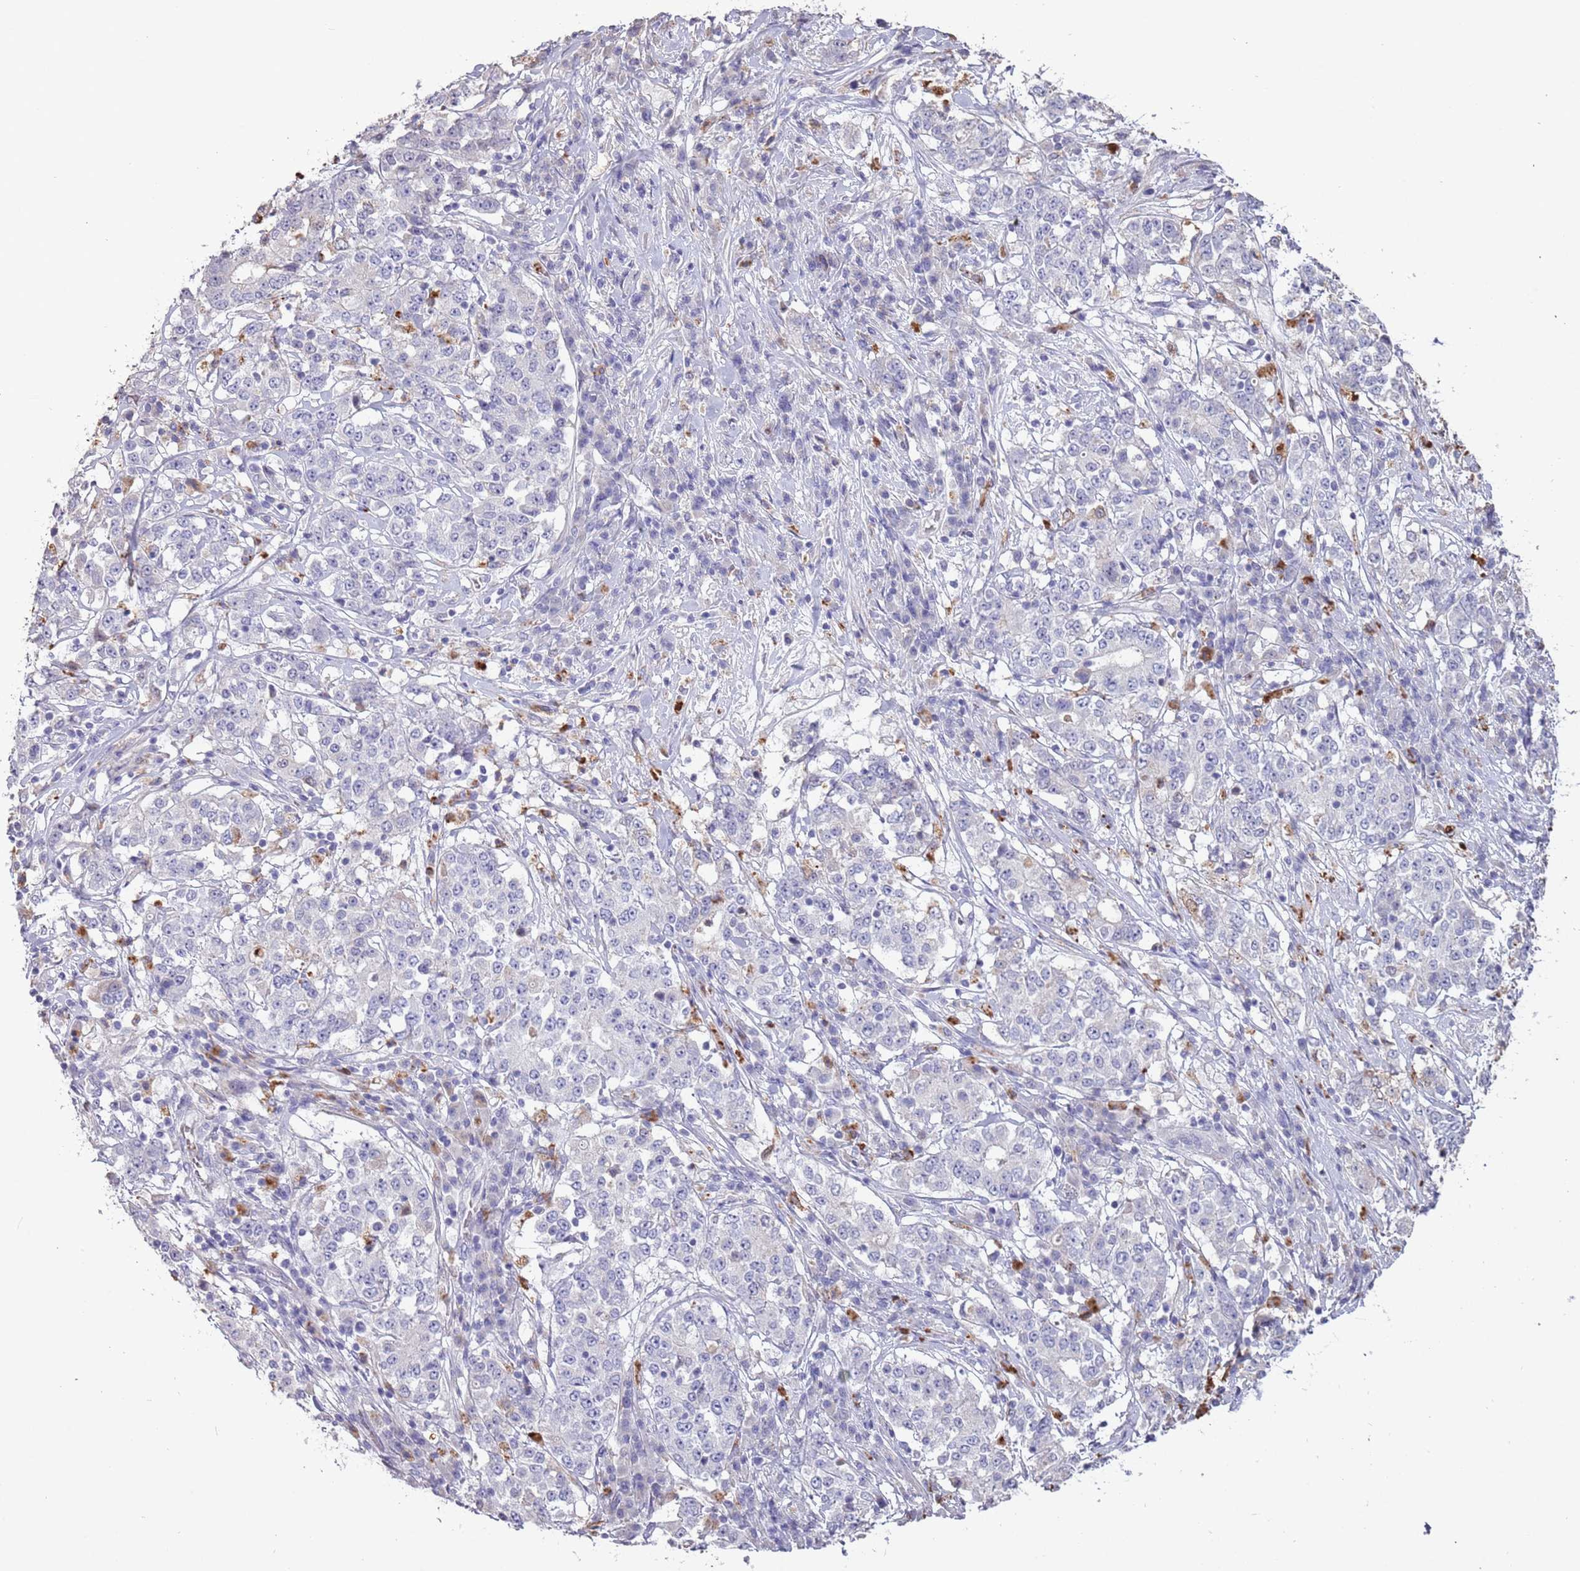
{"staining": {"intensity": "negative", "quantity": "none", "location": "none"}, "tissue": "stomach cancer", "cell_type": "Tumor cells", "image_type": "cancer", "snomed": [{"axis": "morphology", "description": "Adenocarcinoma, NOS"}, {"axis": "topography", "description": "Stomach"}], "caption": "DAB immunohistochemical staining of adenocarcinoma (stomach) shows no significant staining in tumor cells.", "gene": "P2RY13", "patient": {"sex": "male", "age": 59}}